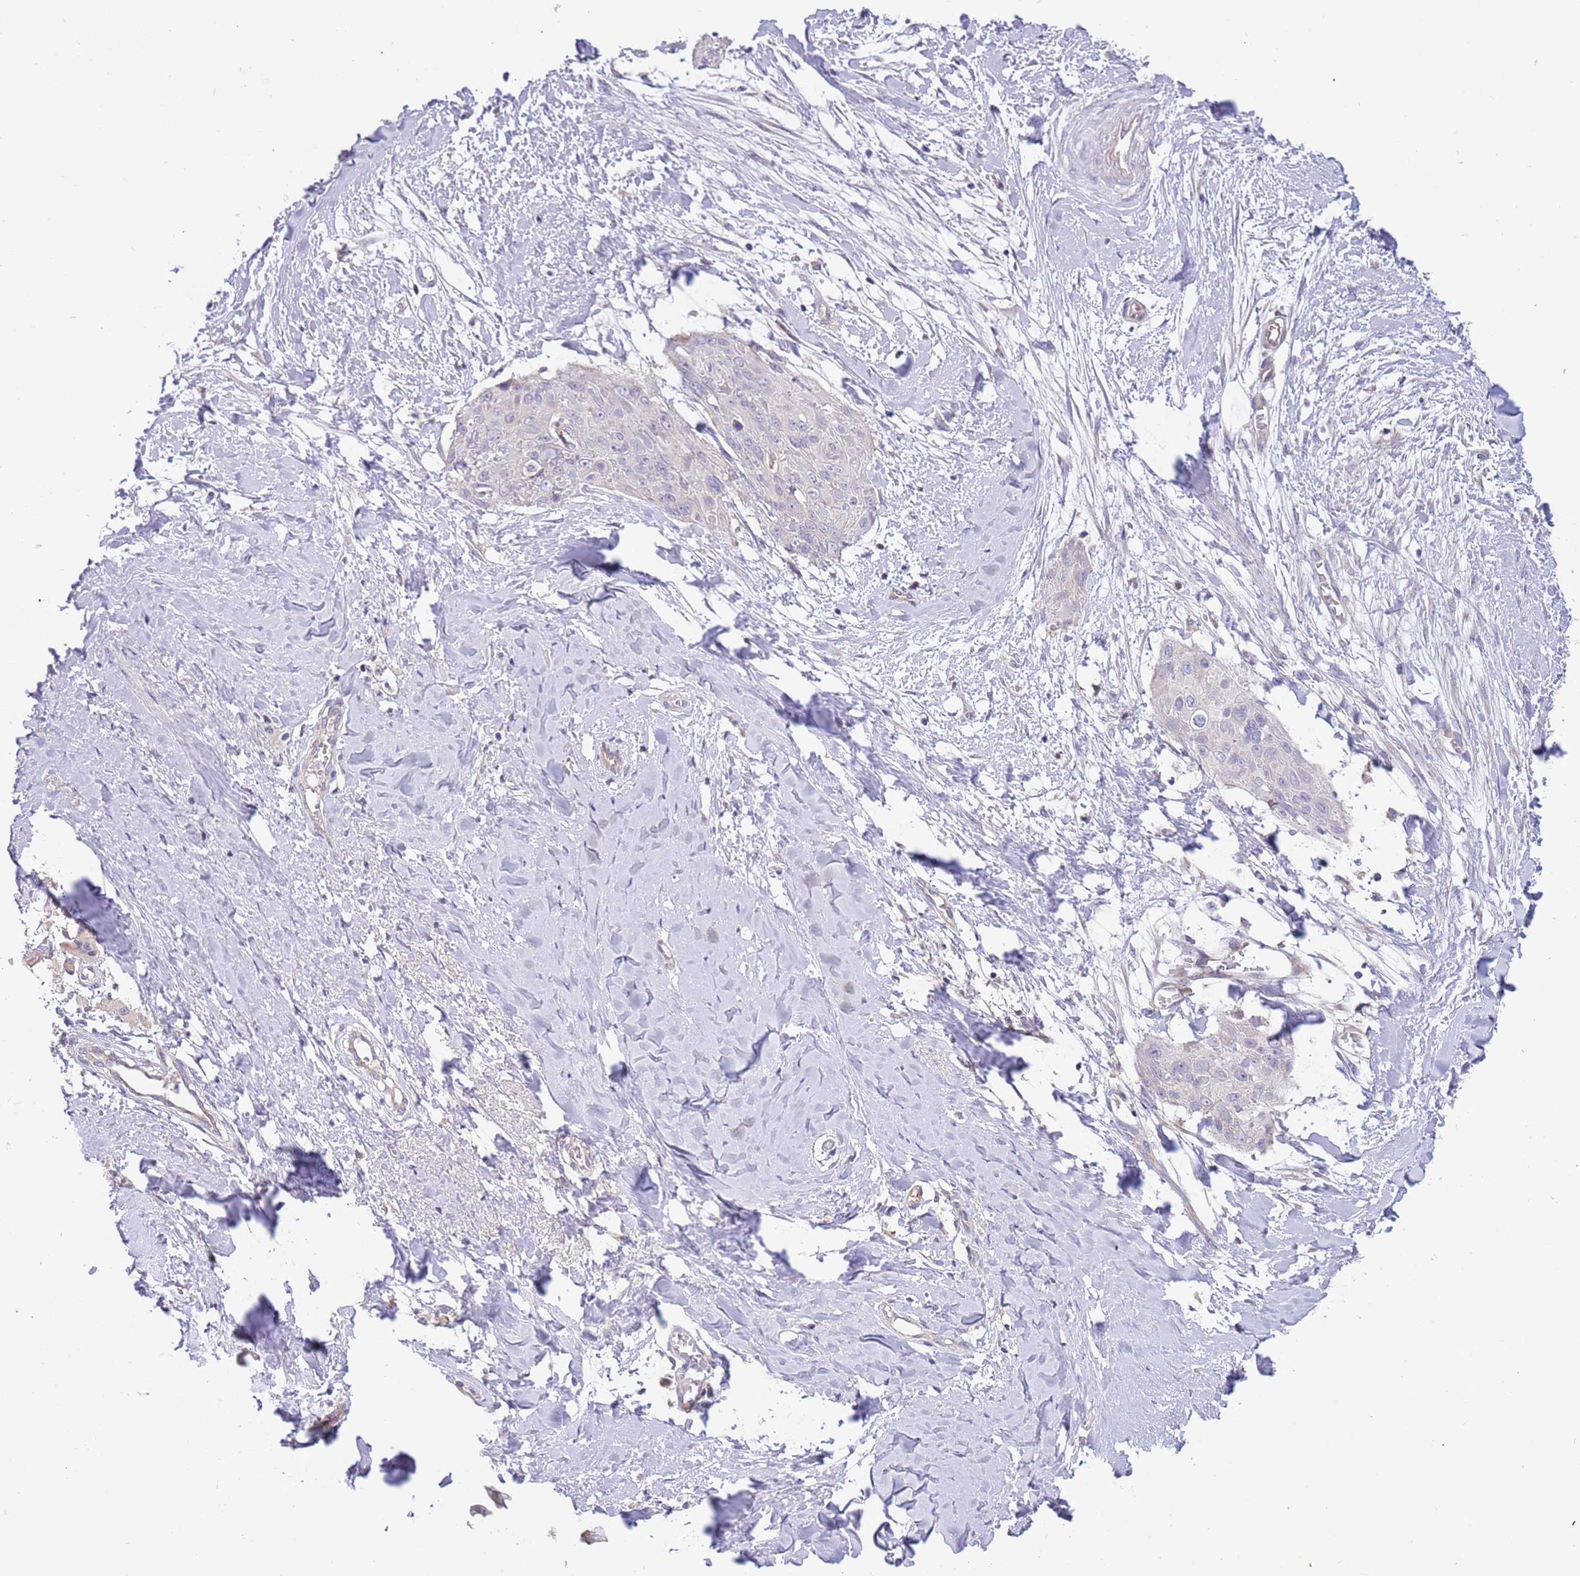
{"staining": {"intensity": "negative", "quantity": "none", "location": "none"}, "tissue": "skin cancer", "cell_type": "Tumor cells", "image_type": "cancer", "snomed": [{"axis": "morphology", "description": "Squamous cell carcinoma, NOS"}, {"axis": "topography", "description": "Skin"}, {"axis": "topography", "description": "Vulva"}], "caption": "Squamous cell carcinoma (skin) stained for a protein using immunohistochemistry exhibits no positivity tumor cells.", "gene": "CABYR", "patient": {"sex": "female", "age": 85}}